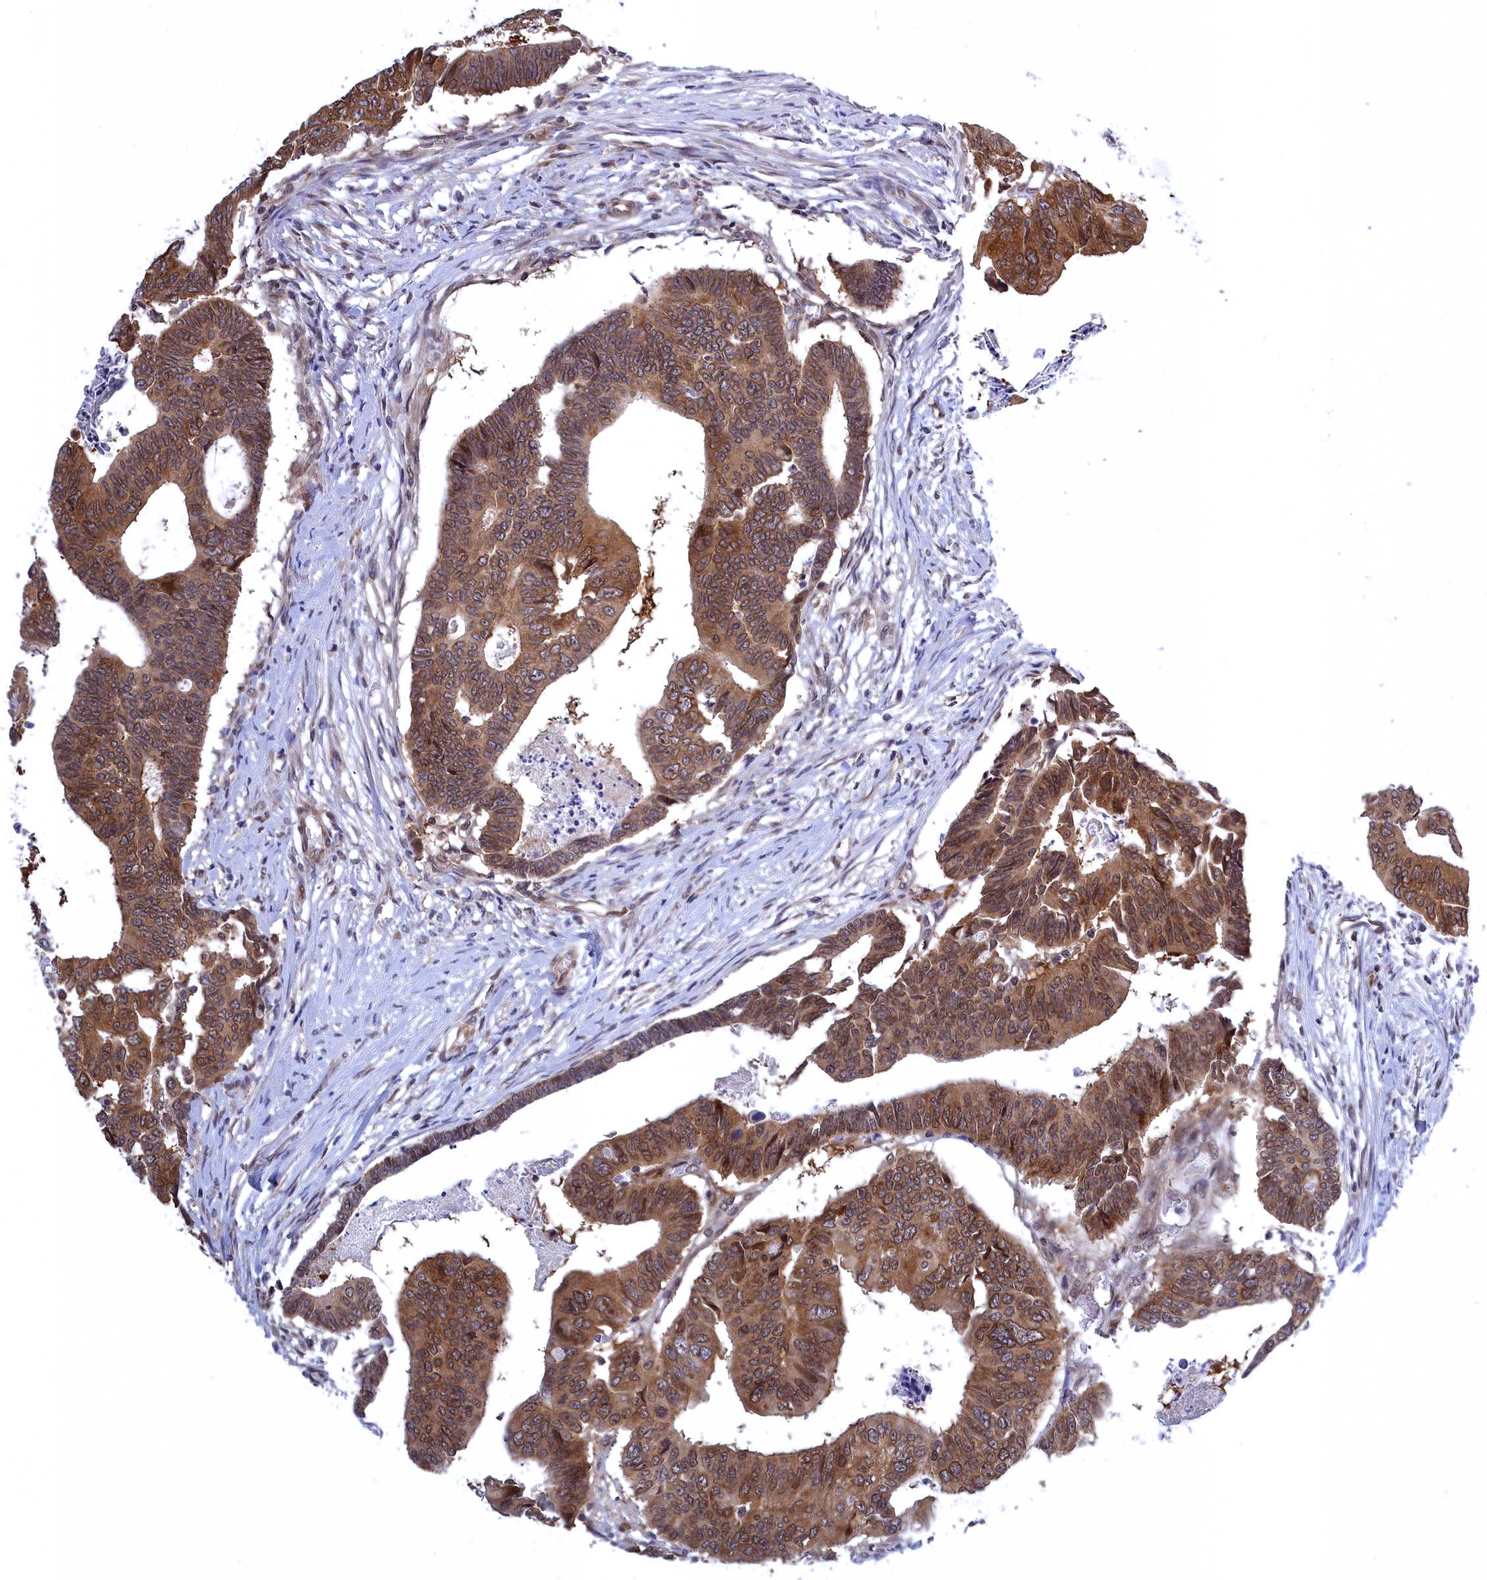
{"staining": {"intensity": "moderate", "quantity": ">75%", "location": "cytoplasmic/membranous,nuclear"}, "tissue": "colorectal cancer", "cell_type": "Tumor cells", "image_type": "cancer", "snomed": [{"axis": "morphology", "description": "Adenocarcinoma, NOS"}, {"axis": "topography", "description": "Rectum"}], "caption": "A medium amount of moderate cytoplasmic/membranous and nuclear positivity is appreciated in about >75% of tumor cells in colorectal cancer (adenocarcinoma) tissue.", "gene": "NAA10", "patient": {"sex": "female", "age": 65}}